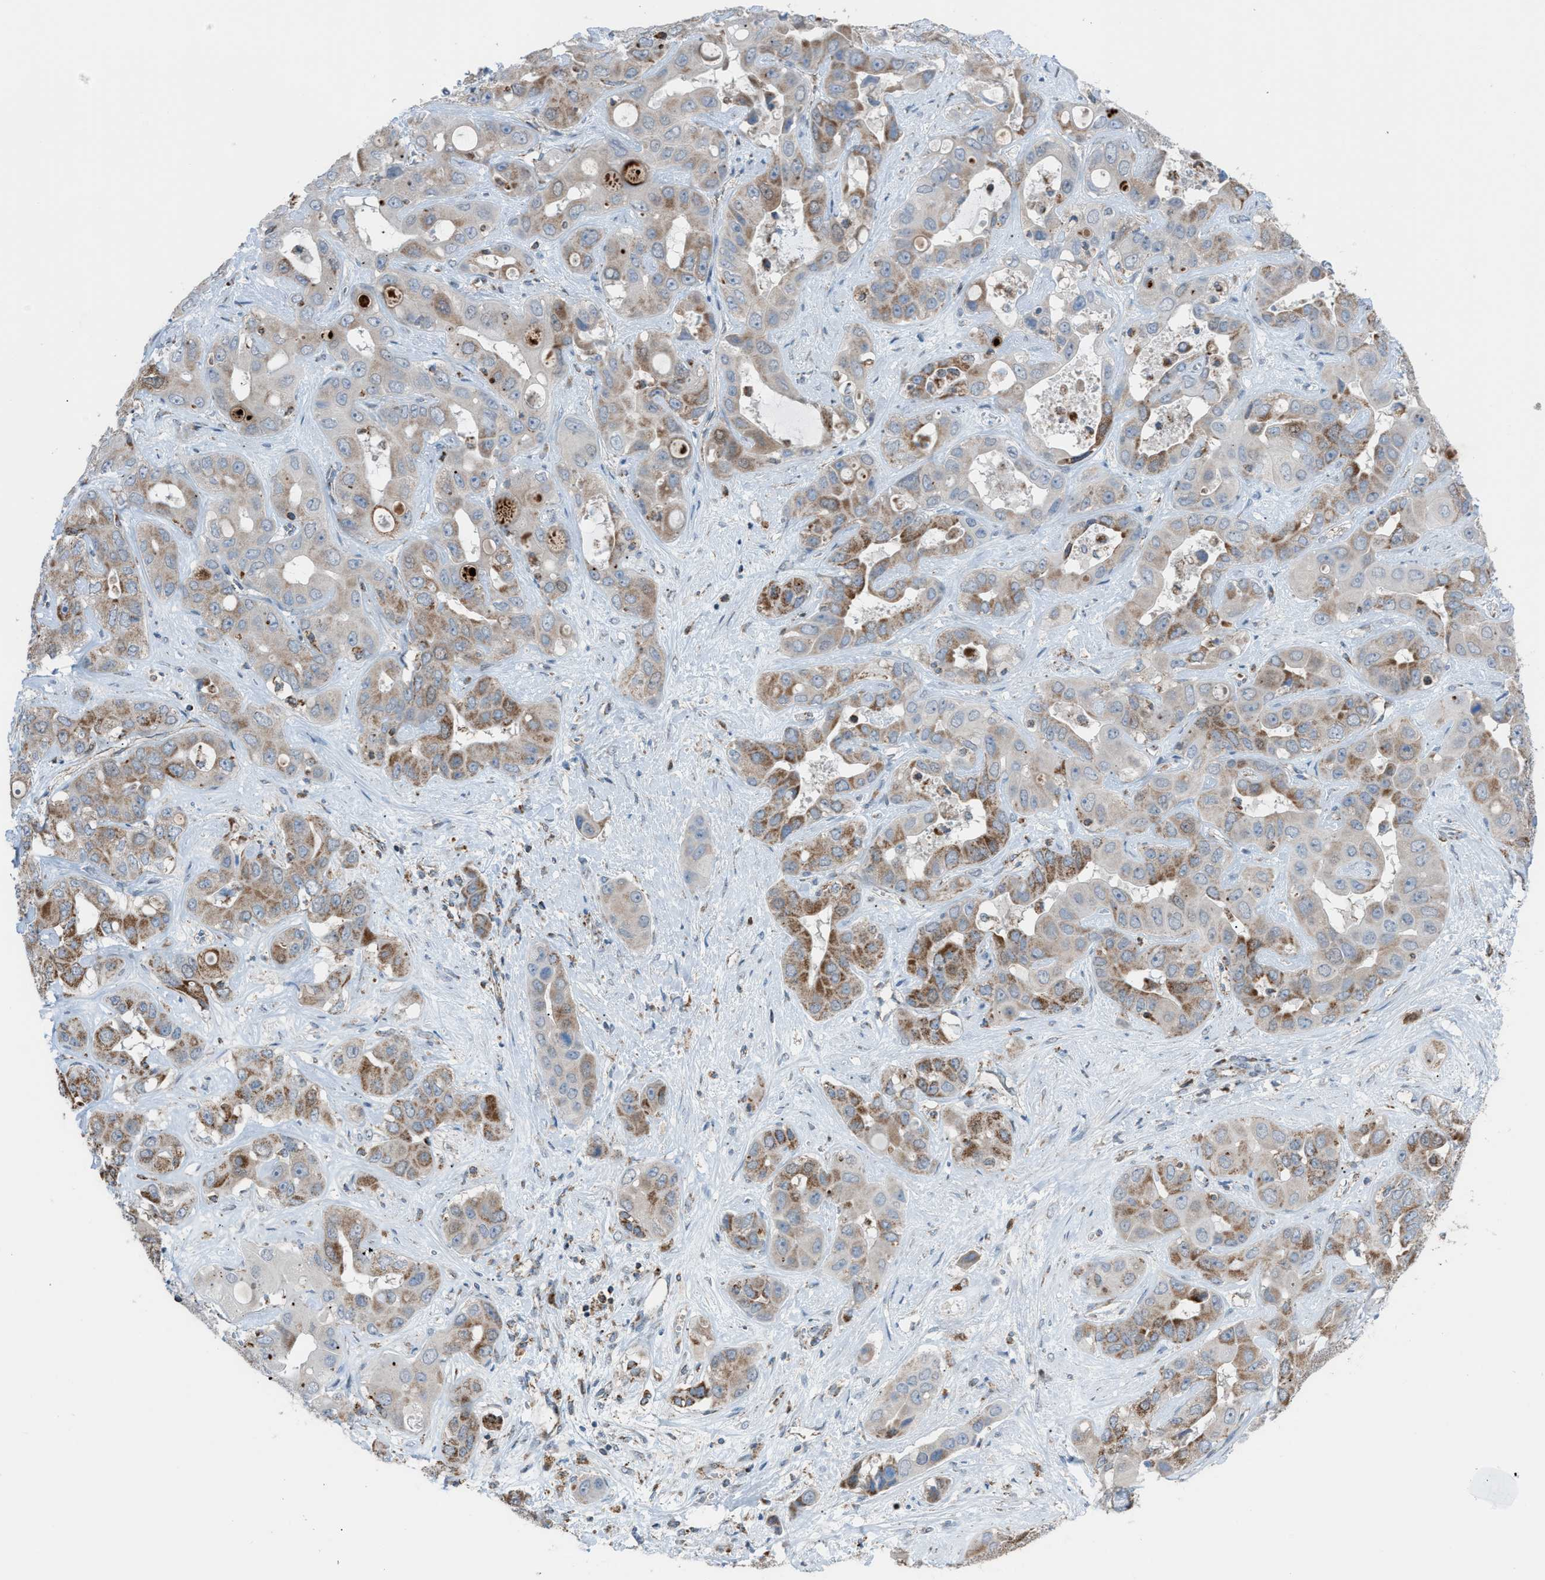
{"staining": {"intensity": "moderate", "quantity": ">75%", "location": "cytoplasmic/membranous"}, "tissue": "liver cancer", "cell_type": "Tumor cells", "image_type": "cancer", "snomed": [{"axis": "morphology", "description": "Cholangiocarcinoma"}, {"axis": "topography", "description": "Liver"}], "caption": "Liver cholangiocarcinoma stained with immunohistochemistry shows moderate cytoplasmic/membranous positivity in approximately >75% of tumor cells.", "gene": "SRM", "patient": {"sex": "female", "age": 52}}